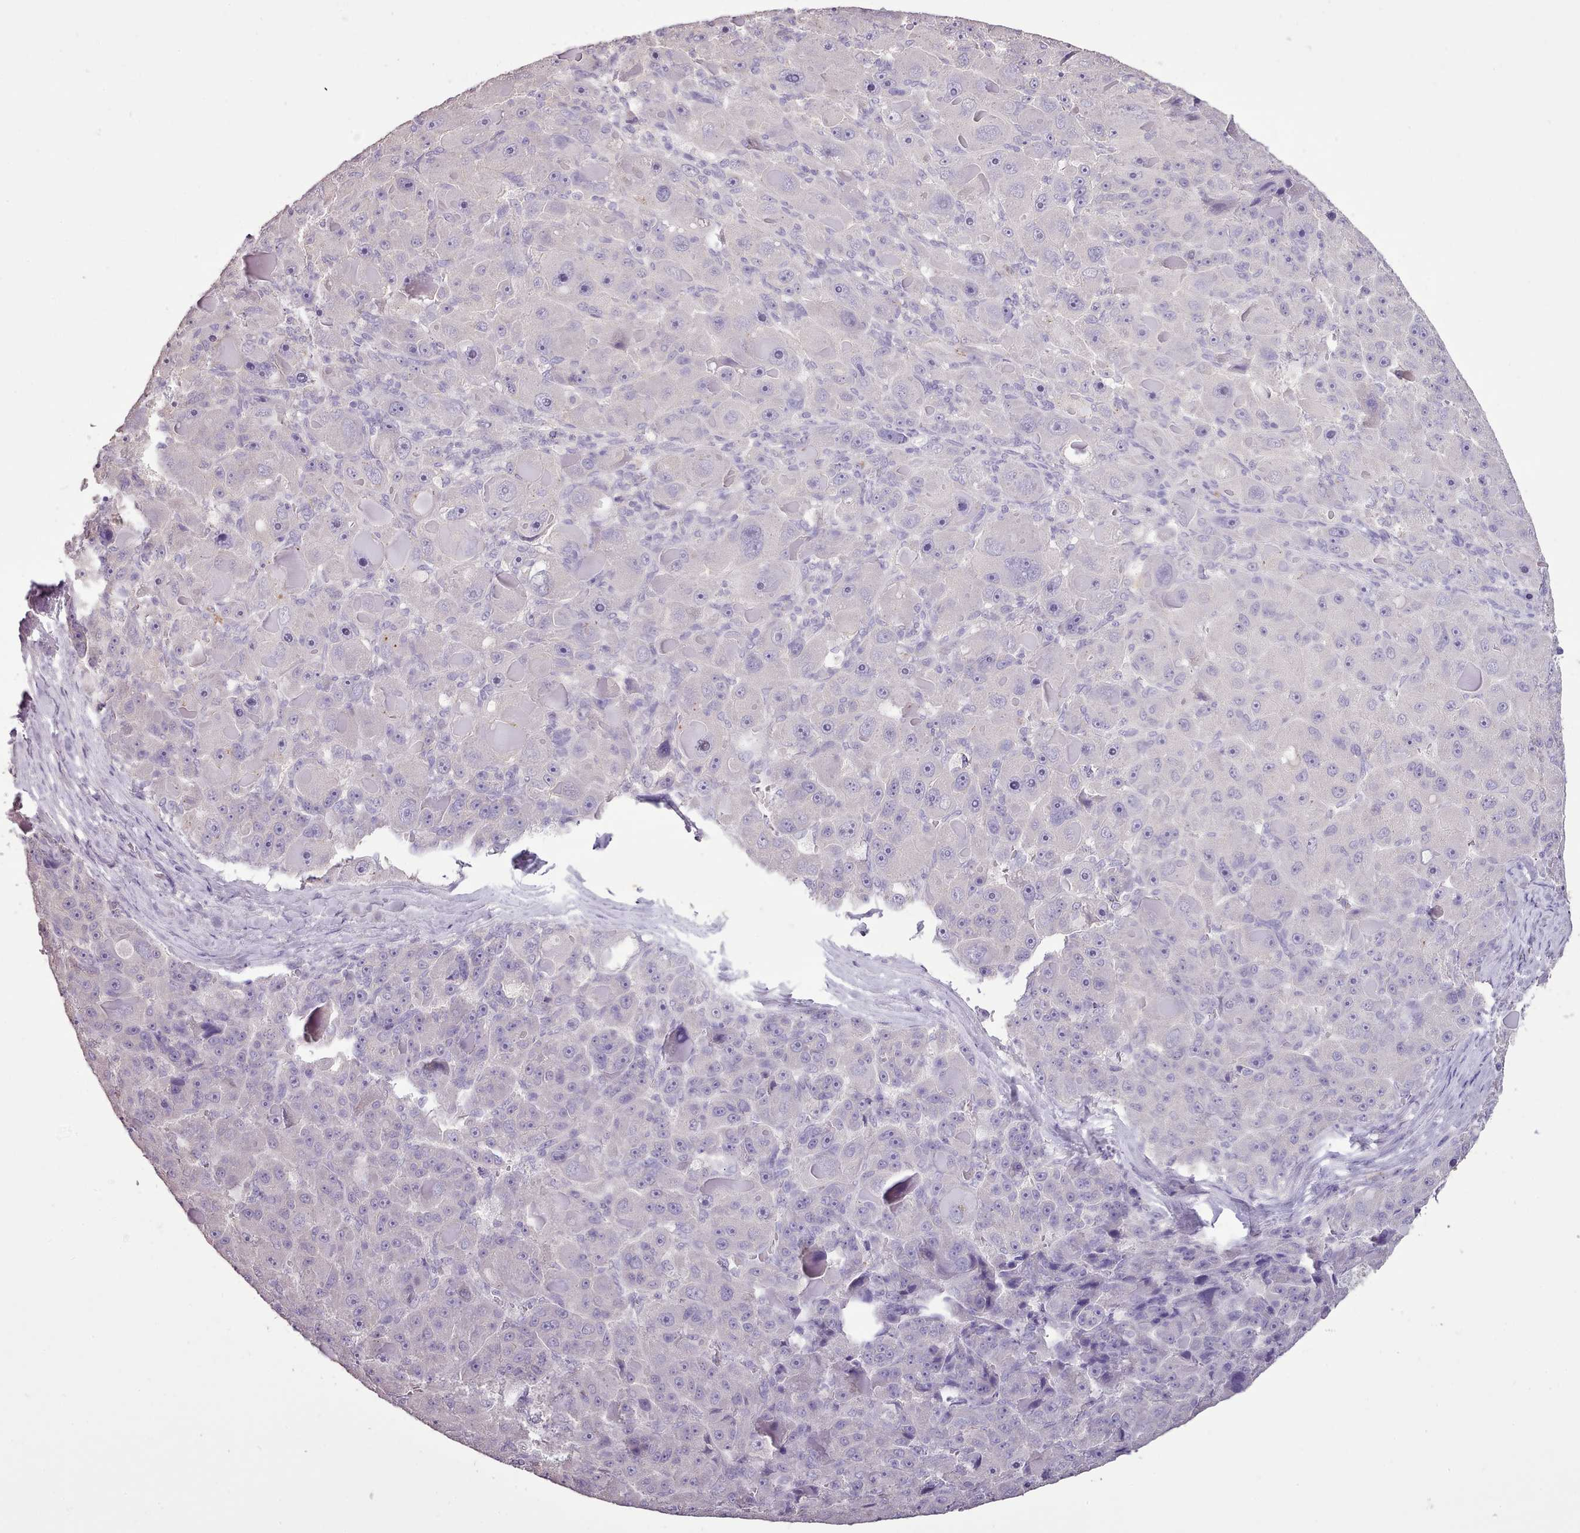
{"staining": {"intensity": "negative", "quantity": "none", "location": "none"}, "tissue": "liver cancer", "cell_type": "Tumor cells", "image_type": "cancer", "snomed": [{"axis": "morphology", "description": "Carcinoma, Hepatocellular, NOS"}, {"axis": "topography", "description": "Liver"}], "caption": "High power microscopy micrograph of an immunohistochemistry (IHC) photomicrograph of liver cancer, revealing no significant expression in tumor cells.", "gene": "BLOC1S2", "patient": {"sex": "male", "age": 76}}